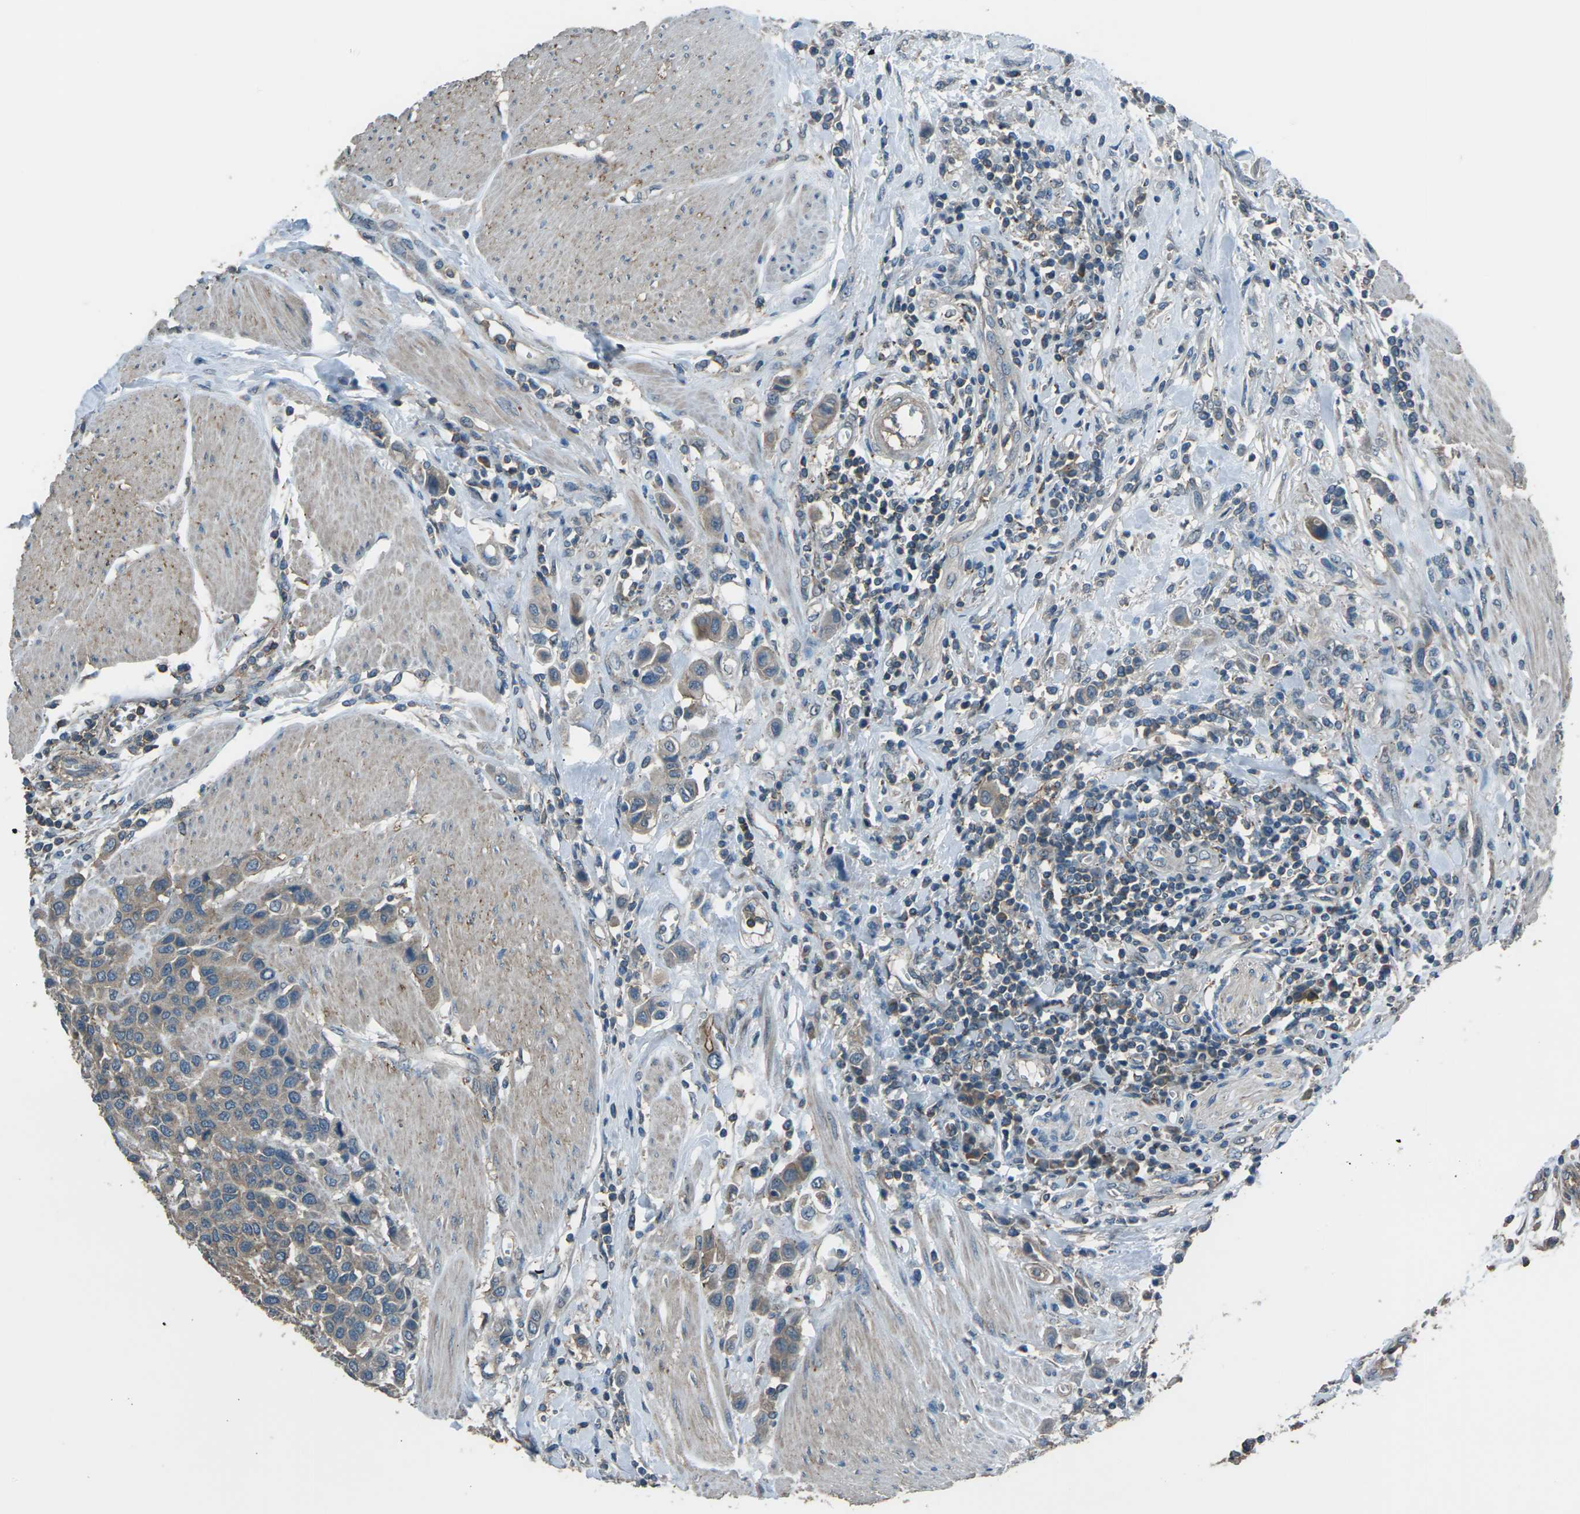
{"staining": {"intensity": "weak", "quantity": ">75%", "location": "cytoplasmic/membranous"}, "tissue": "urothelial cancer", "cell_type": "Tumor cells", "image_type": "cancer", "snomed": [{"axis": "morphology", "description": "Urothelial carcinoma, High grade"}, {"axis": "topography", "description": "Urinary bladder"}], "caption": "Immunohistochemistry of high-grade urothelial carcinoma shows low levels of weak cytoplasmic/membranous staining in approximately >75% of tumor cells.", "gene": "CMTM4", "patient": {"sex": "male", "age": 50}}